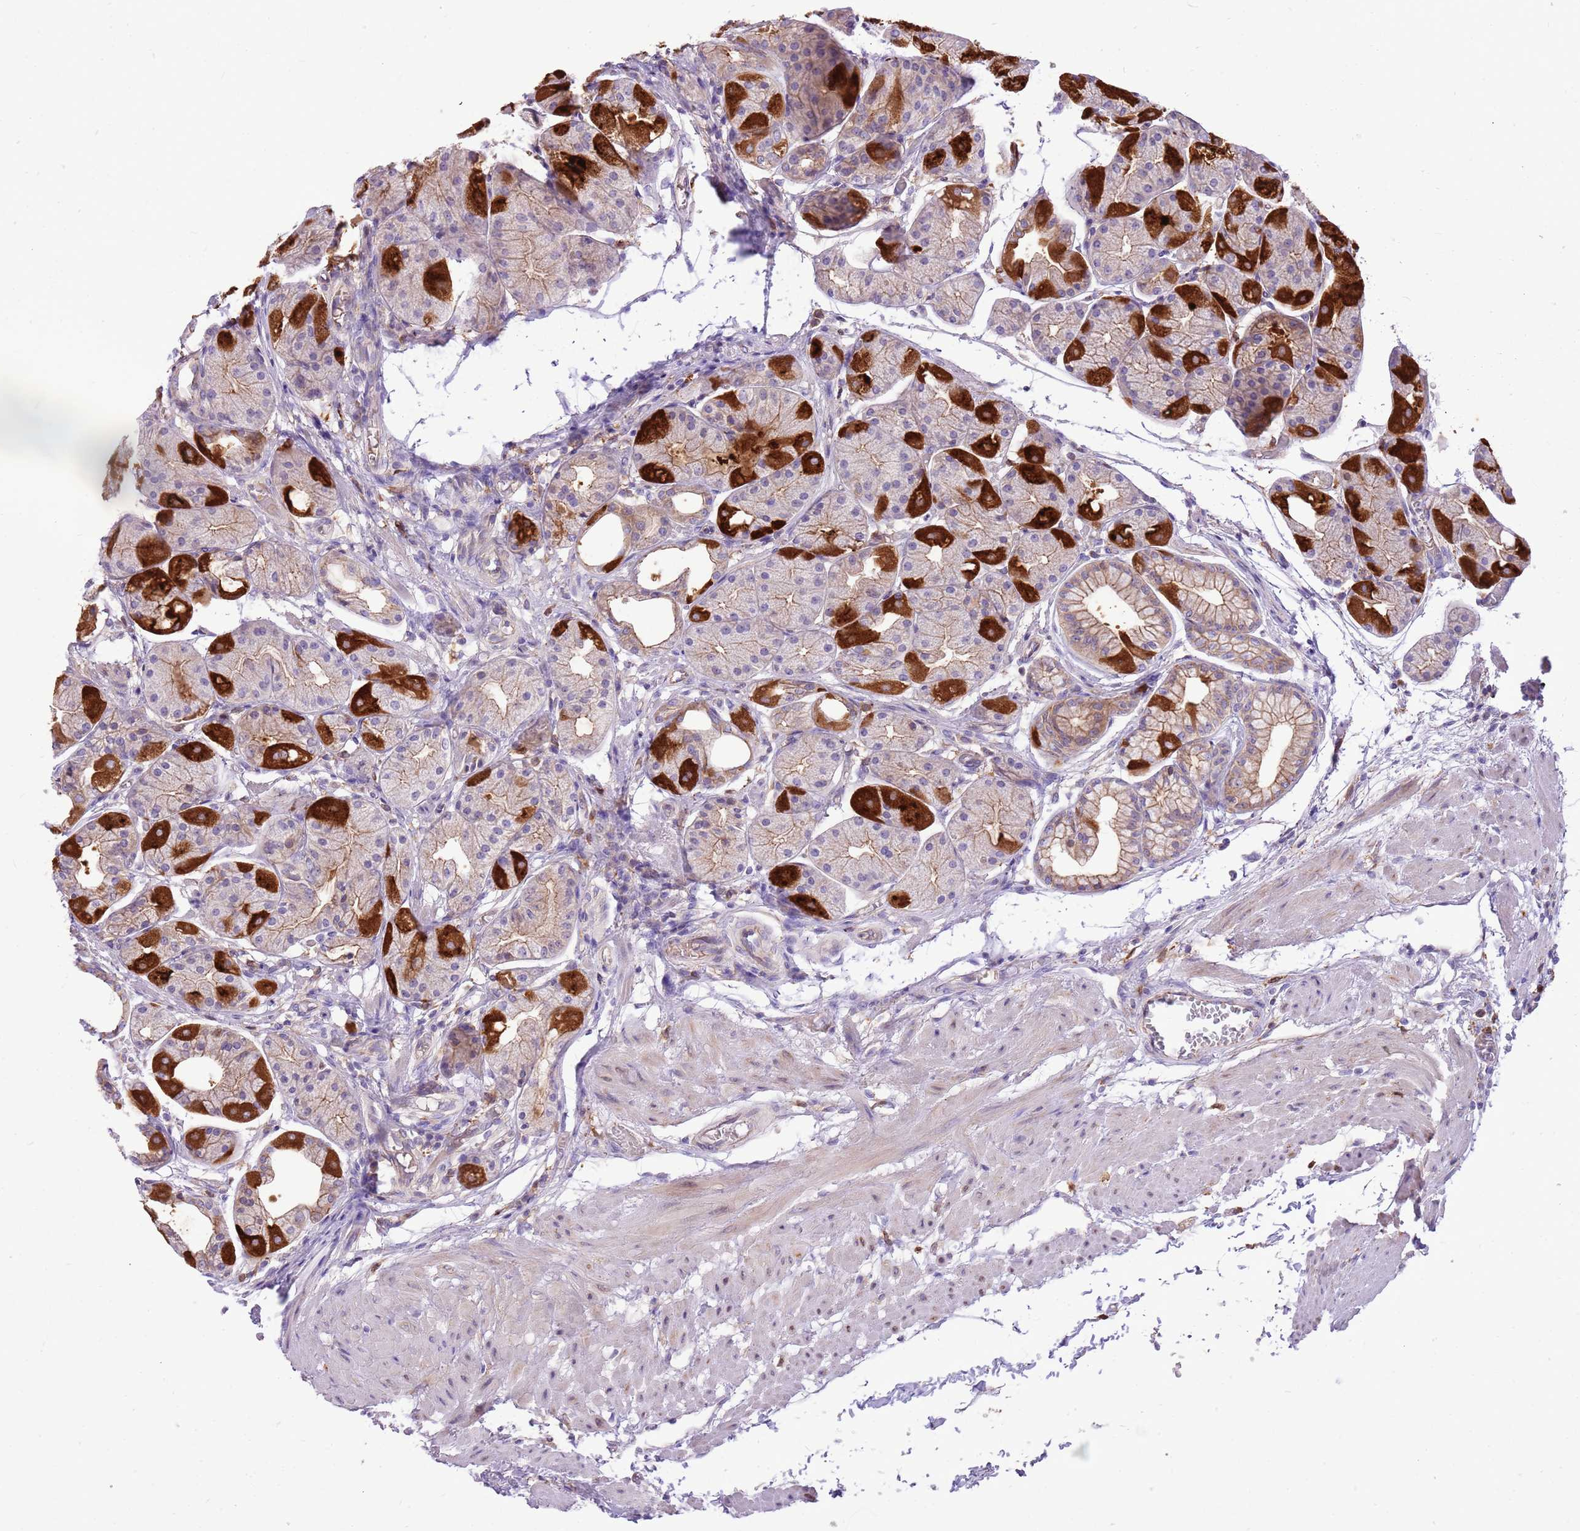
{"staining": {"intensity": "strong", "quantity": "25%-75%", "location": "cytoplasmic/membranous"}, "tissue": "stomach", "cell_type": "Glandular cells", "image_type": "normal", "snomed": [{"axis": "morphology", "description": "Normal tissue, NOS"}, {"axis": "topography", "description": "Stomach, upper"}], "caption": "Glandular cells show high levels of strong cytoplasmic/membranous positivity in about 25%-75% of cells in unremarkable stomach.", "gene": "WDR90", "patient": {"sex": "male", "age": 72}}